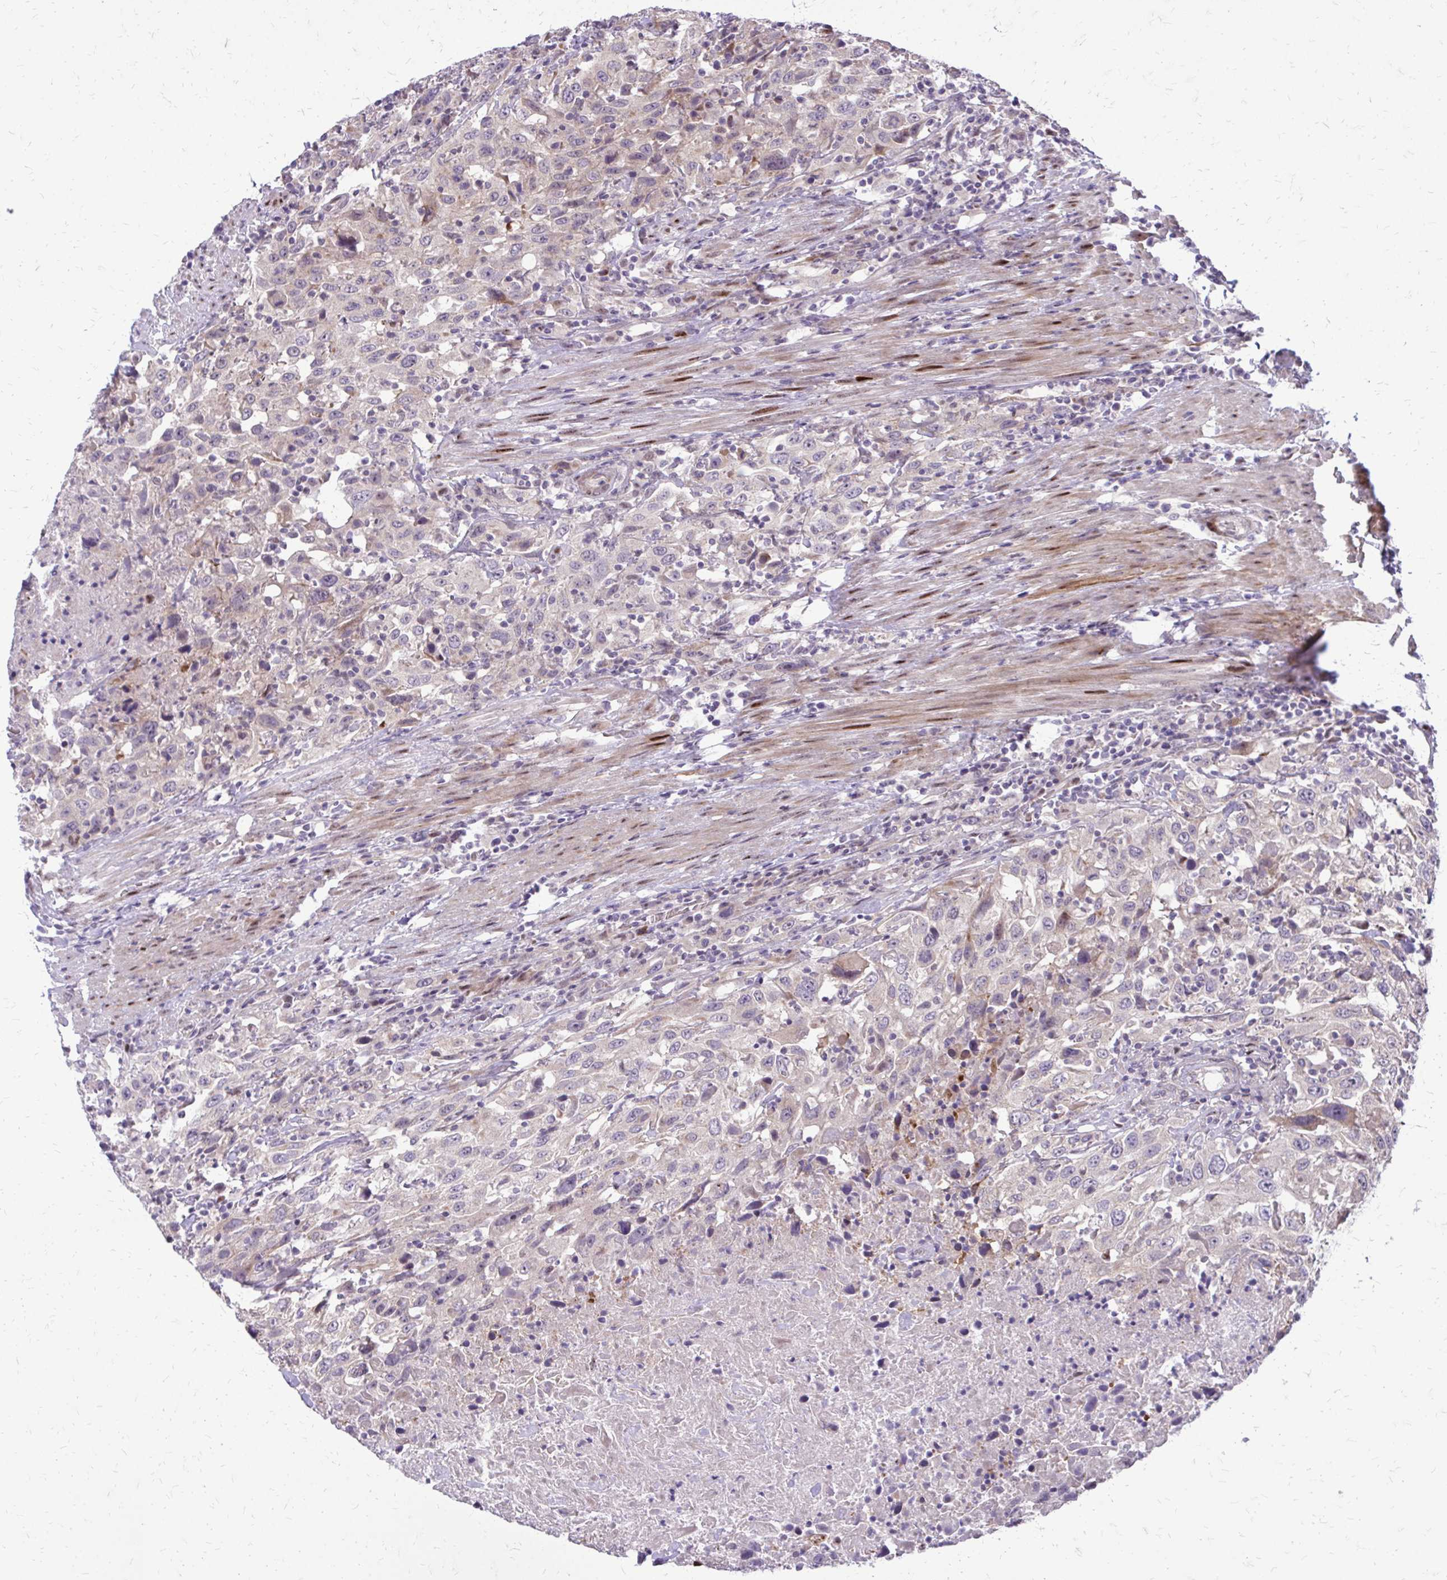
{"staining": {"intensity": "negative", "quantity": "none", "location": "none"}, "tissue": "urothelial cancer", "cell_type": "Tumor cells", "image_type": "cancer", "snomed": [{"axis": "morphology", "description": "Urothelial carcinoma, High grade"}, {"axis": "topography", "description": "Urinary bladder"}], "caption": "High-grade urothelial carcinoma stained for a protein using IHC displays no expression tumor cells.", "gene": "PPDPFL", "patient": {"sex": "male", "age": 61}}